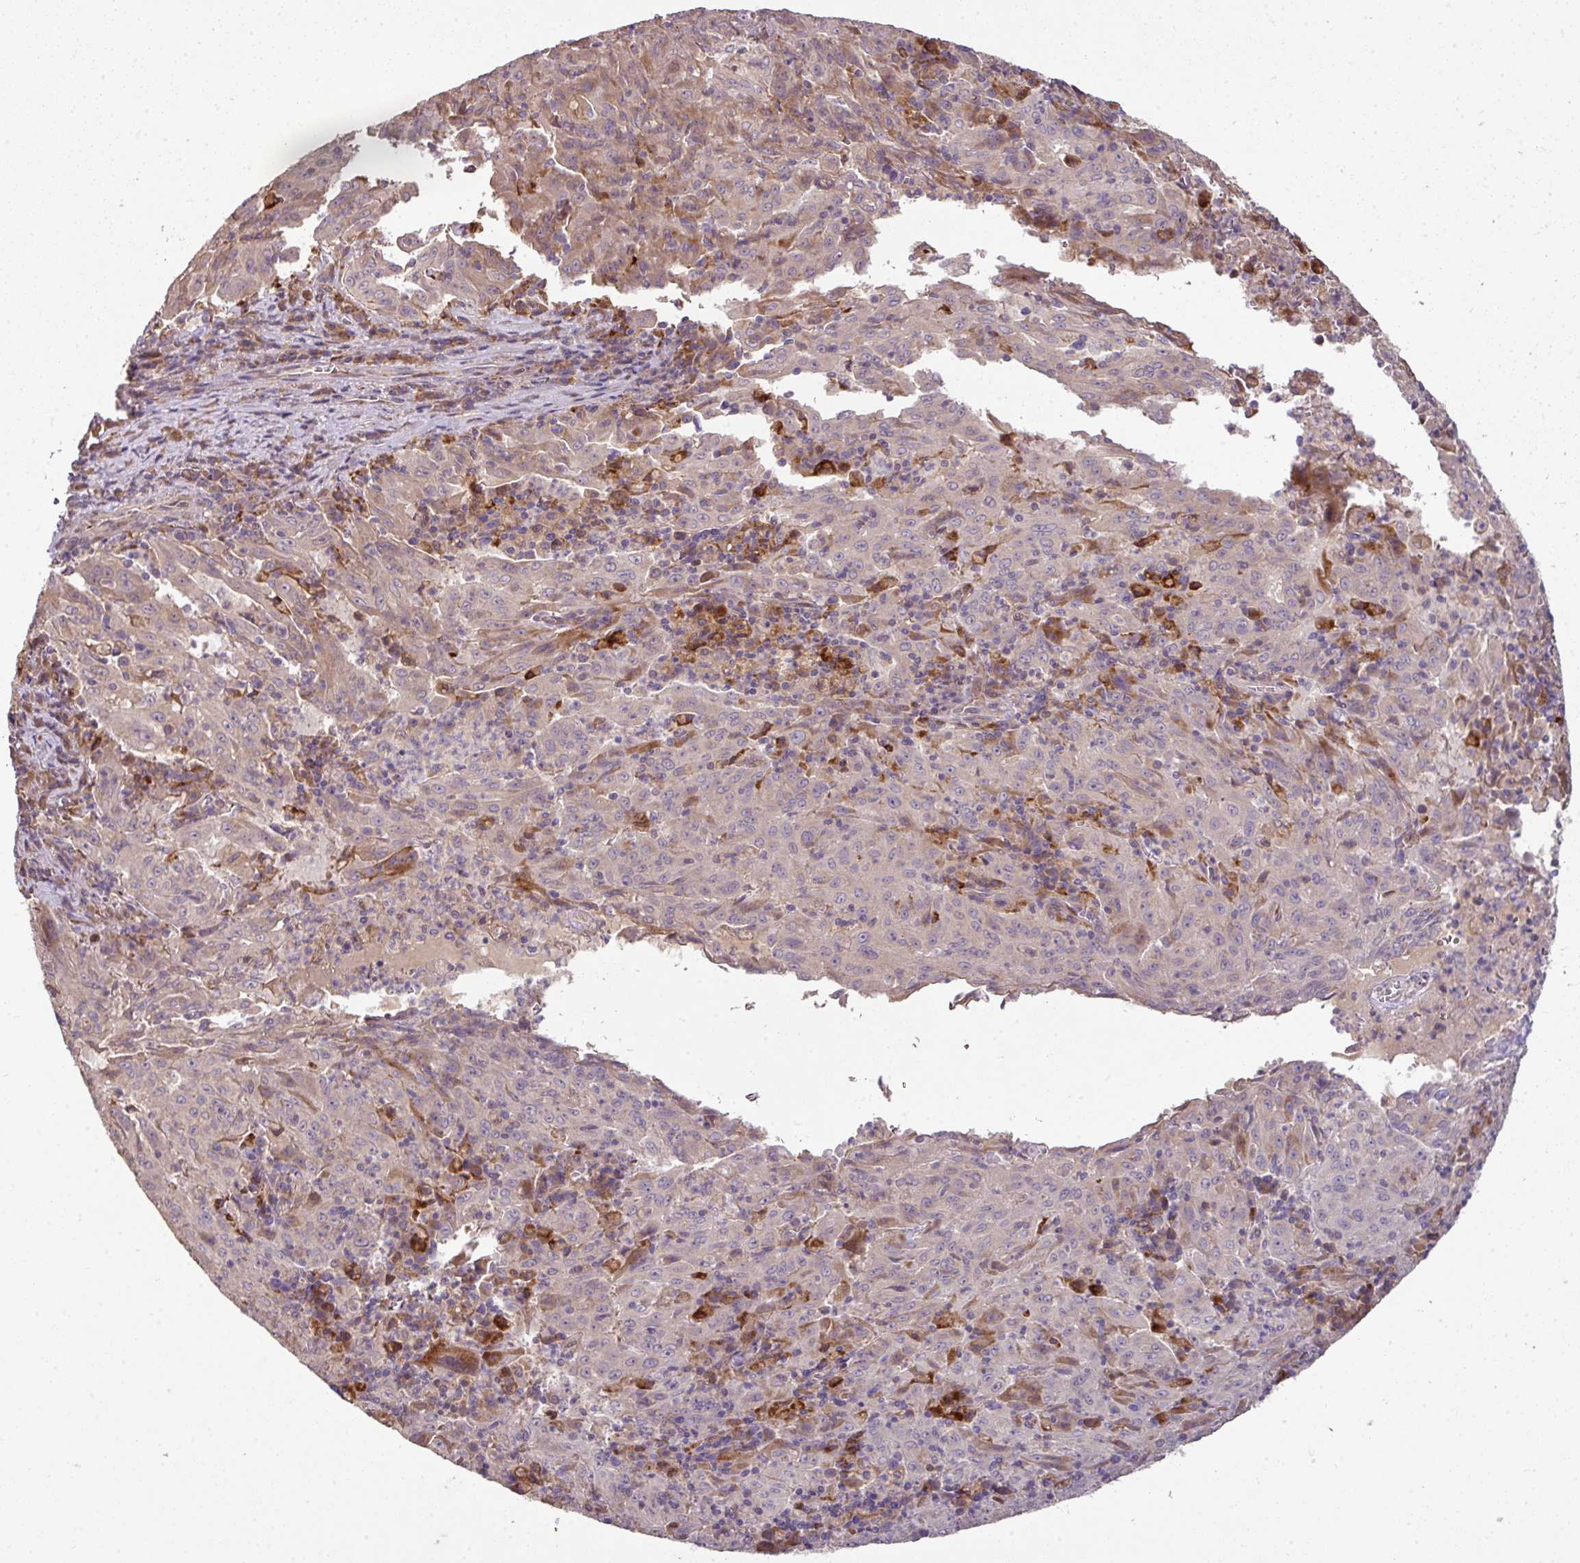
{"staining": {"intensity": "weak", "quantity": "<25%", "location": "cytoplasmic/membranous"}, "tissue": "pancreatic cancer", "cell_type": "Tumor cells", "image_type": "cancer", "snomed": [{"axis": "morphology", "description": "Adenocarcinoma, NOS"}, {"axis": "topography", "description": "Pancreas"}], "caption": "Immunohistochemistry photomicrograph of human adenocarcinoma (pancreatic) stained for a protein (brown), which reveals no expression in tumor cells.", "gene": "SPCS3", "patient": {"sex": "male", "age": 63}}